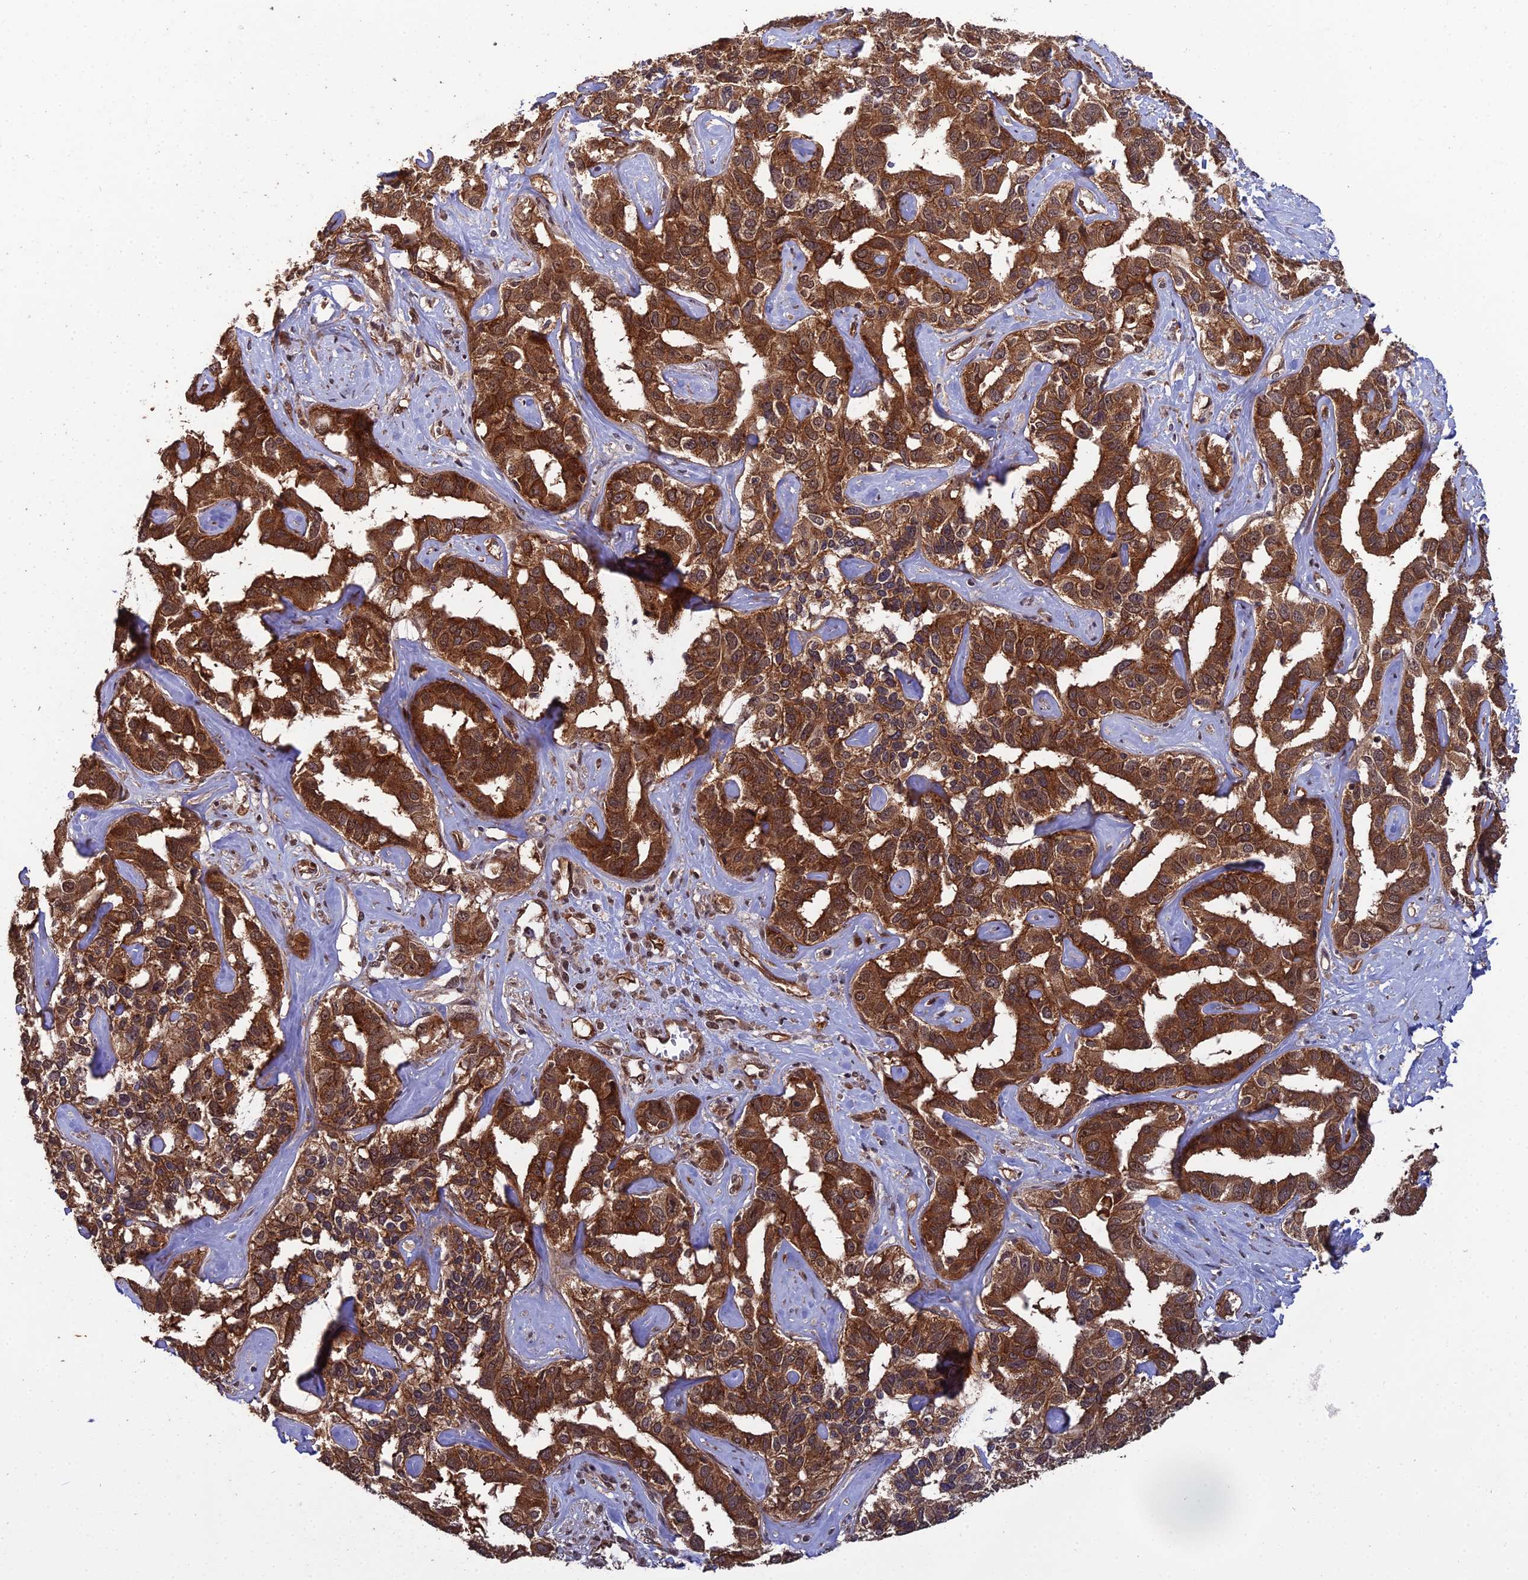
{"staining": {"intensity": "strong", "quantity": ">75%", "location": "cytoplasmic/membranous,nuclear"}, "tissue": "liver cancer", "cell_type": "Tumor cells", "image_type": "cancer", "snomed": [{"axis": "morphology", "description": "Cholangiocarcinoma"}, {"axis": "topography", "description": "Liver"}], "caption": "Immunohistochemistry (IHC) of human liver cancer (cholangiocarcinoma) shows high levels of strong cytoplasmic/membranous and nuclear staining in about >75% of tumor cells. (Brightfield microscopy of DAB IHC at high magnification).", "gene": "RALGAPA2", "patient": {"sex": "male", "age": 59}}